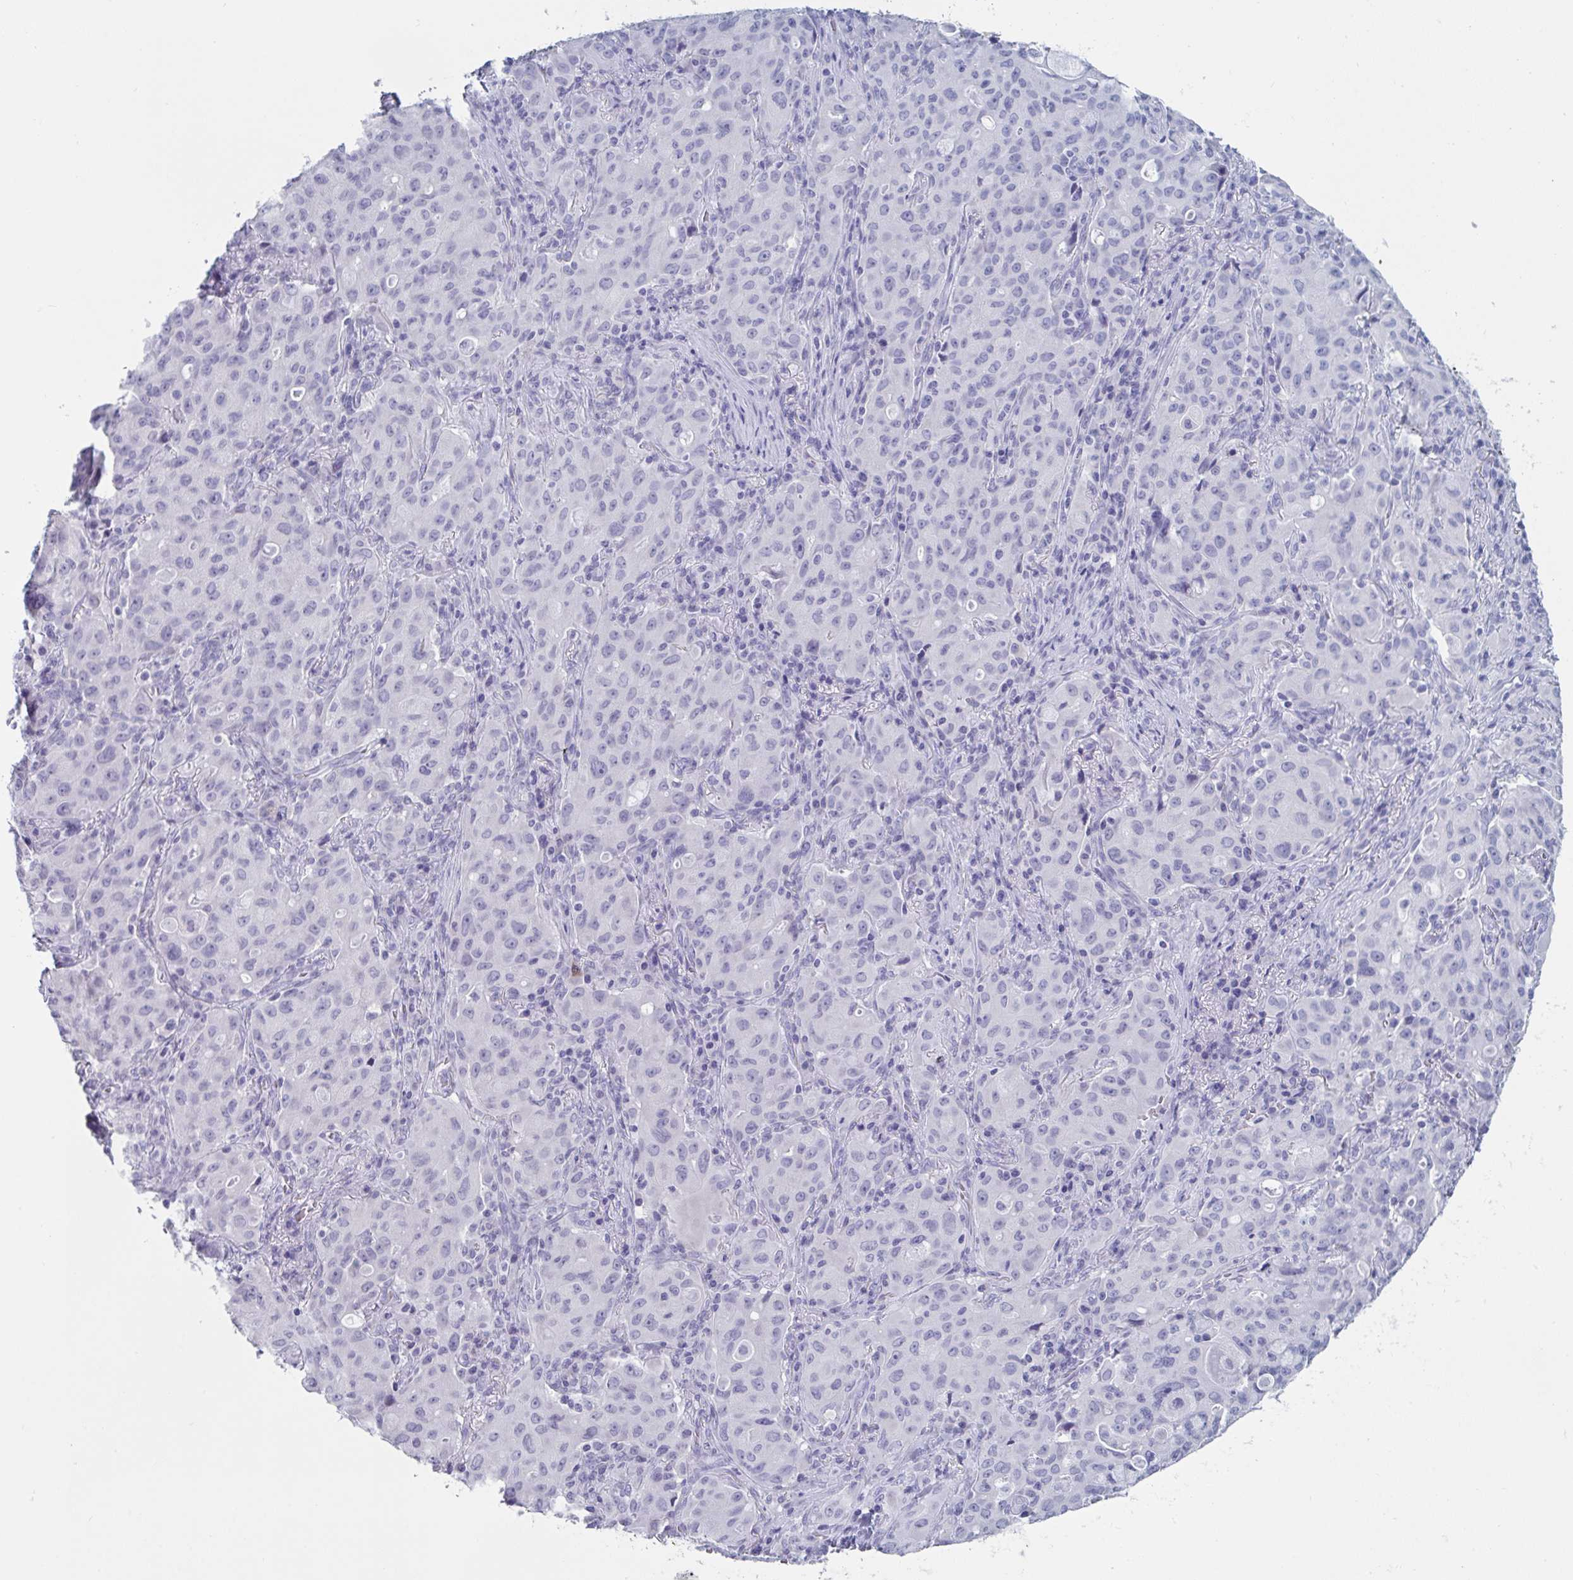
{"staining": {"intensity": "negative", "quantity": "none", "location": "none"}, "tissue": "lung cancer", "cell_type": "Tumor cells", "image_type": "cancer", "snomed": [{"axis": "morphology", "description": "Adenocarcinoma, NOS"}, {"axis": "topography", "description": "Lung"}], "caption": "Immunohistochemical staining of adenocarcinoma (lung) displays no significant expression in tumor cells.", "gene": "NDUFC2", "patient": {"sex": "female", "age": 44}}